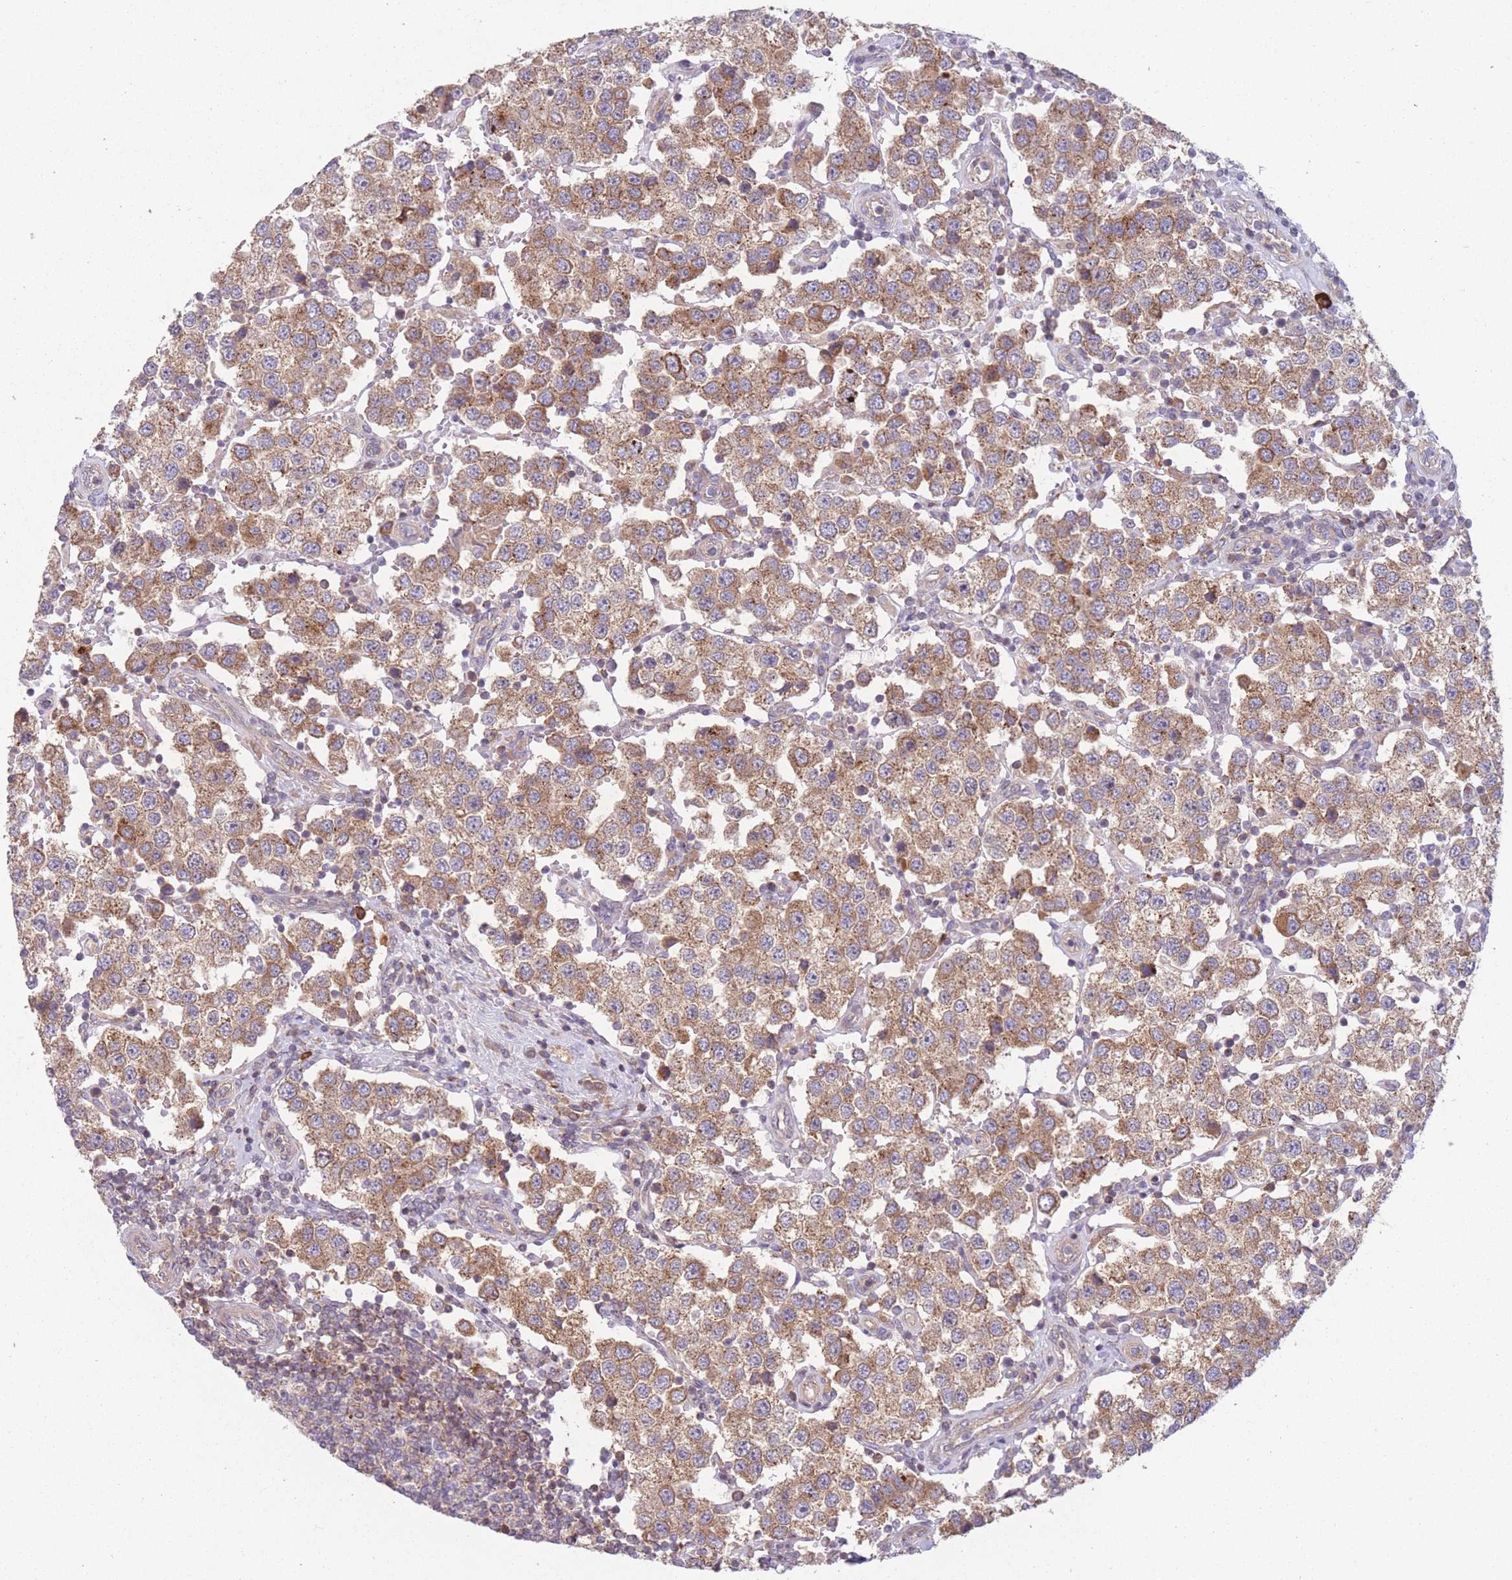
{"staining": {"intensity": "moderate", "quantity": ">75%", "location": "cytoplasmic/membranous"}, "tissue": "testis cancer", "cell_type": "Tumor cells", "image_type": "cancer", "snomed": [{"axis": "morphology", "description": "Seminoma, NOS"}, {"axis": "topography", "description": "Testis"}], "caption": "Moderate cytoplasmic/membranous expression is present in approximately >75% of tumor cells in testis cancer (seminoma).", "gene": "WASHC2A", "patient": {"sex": "male", "age": 37}}